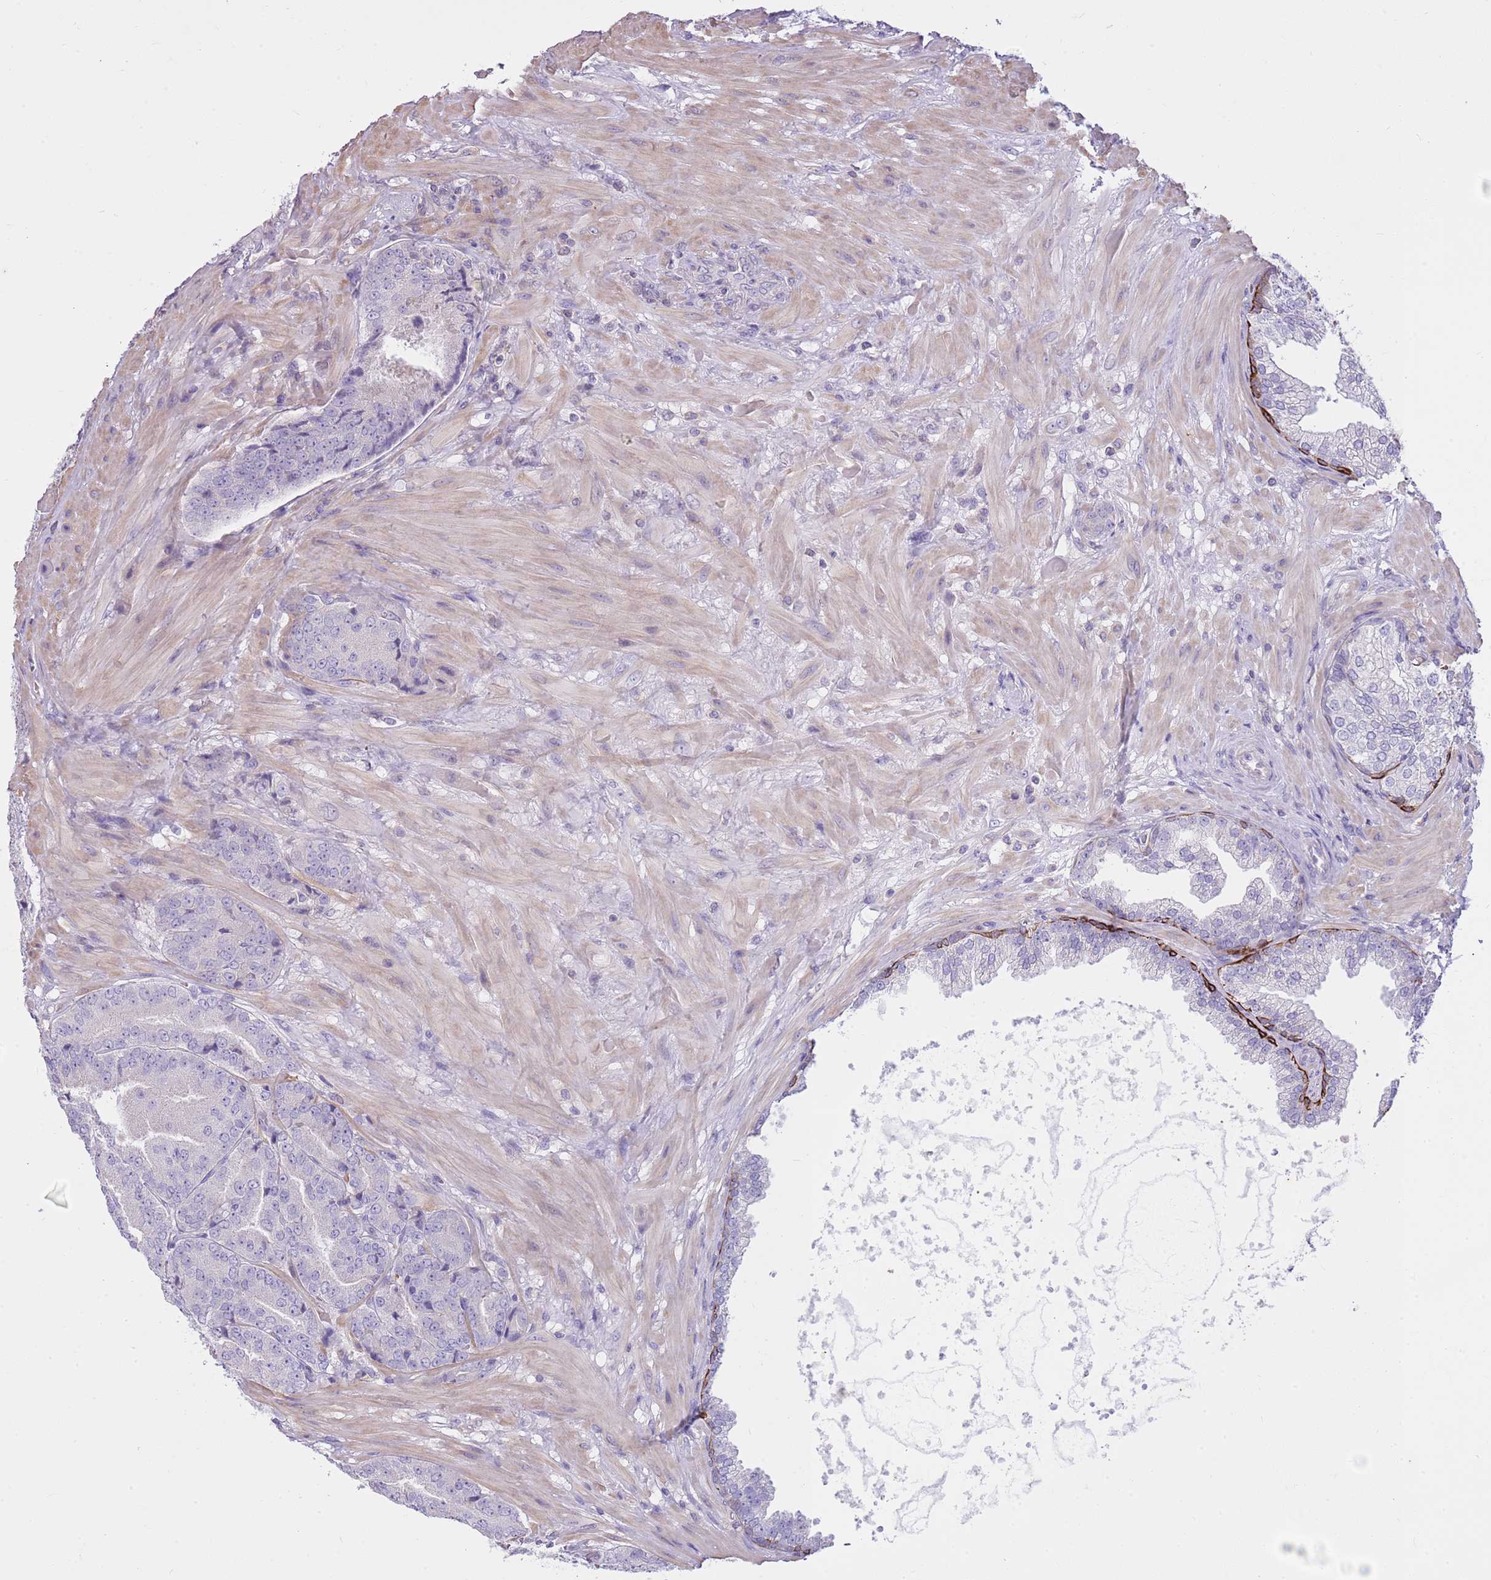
{"staining": {"intensity": "negative", "quantity": "none", "location": "none"}, "tissue": "prostate cancer", "cell_type": "Tumor cells", "image_type": "cancer", "snomed": [{"axis": "morphology", "description": "Adenocarcinoma, High grade"}, {"axis": "topography", "description": "Prostate"}], "caption": "Tumor cells show no significant protein positivity in high-grade adenocarcinoma (prostate).", "gene": "CNPPD1", "patient": {"sex": "male", "age": 63}}